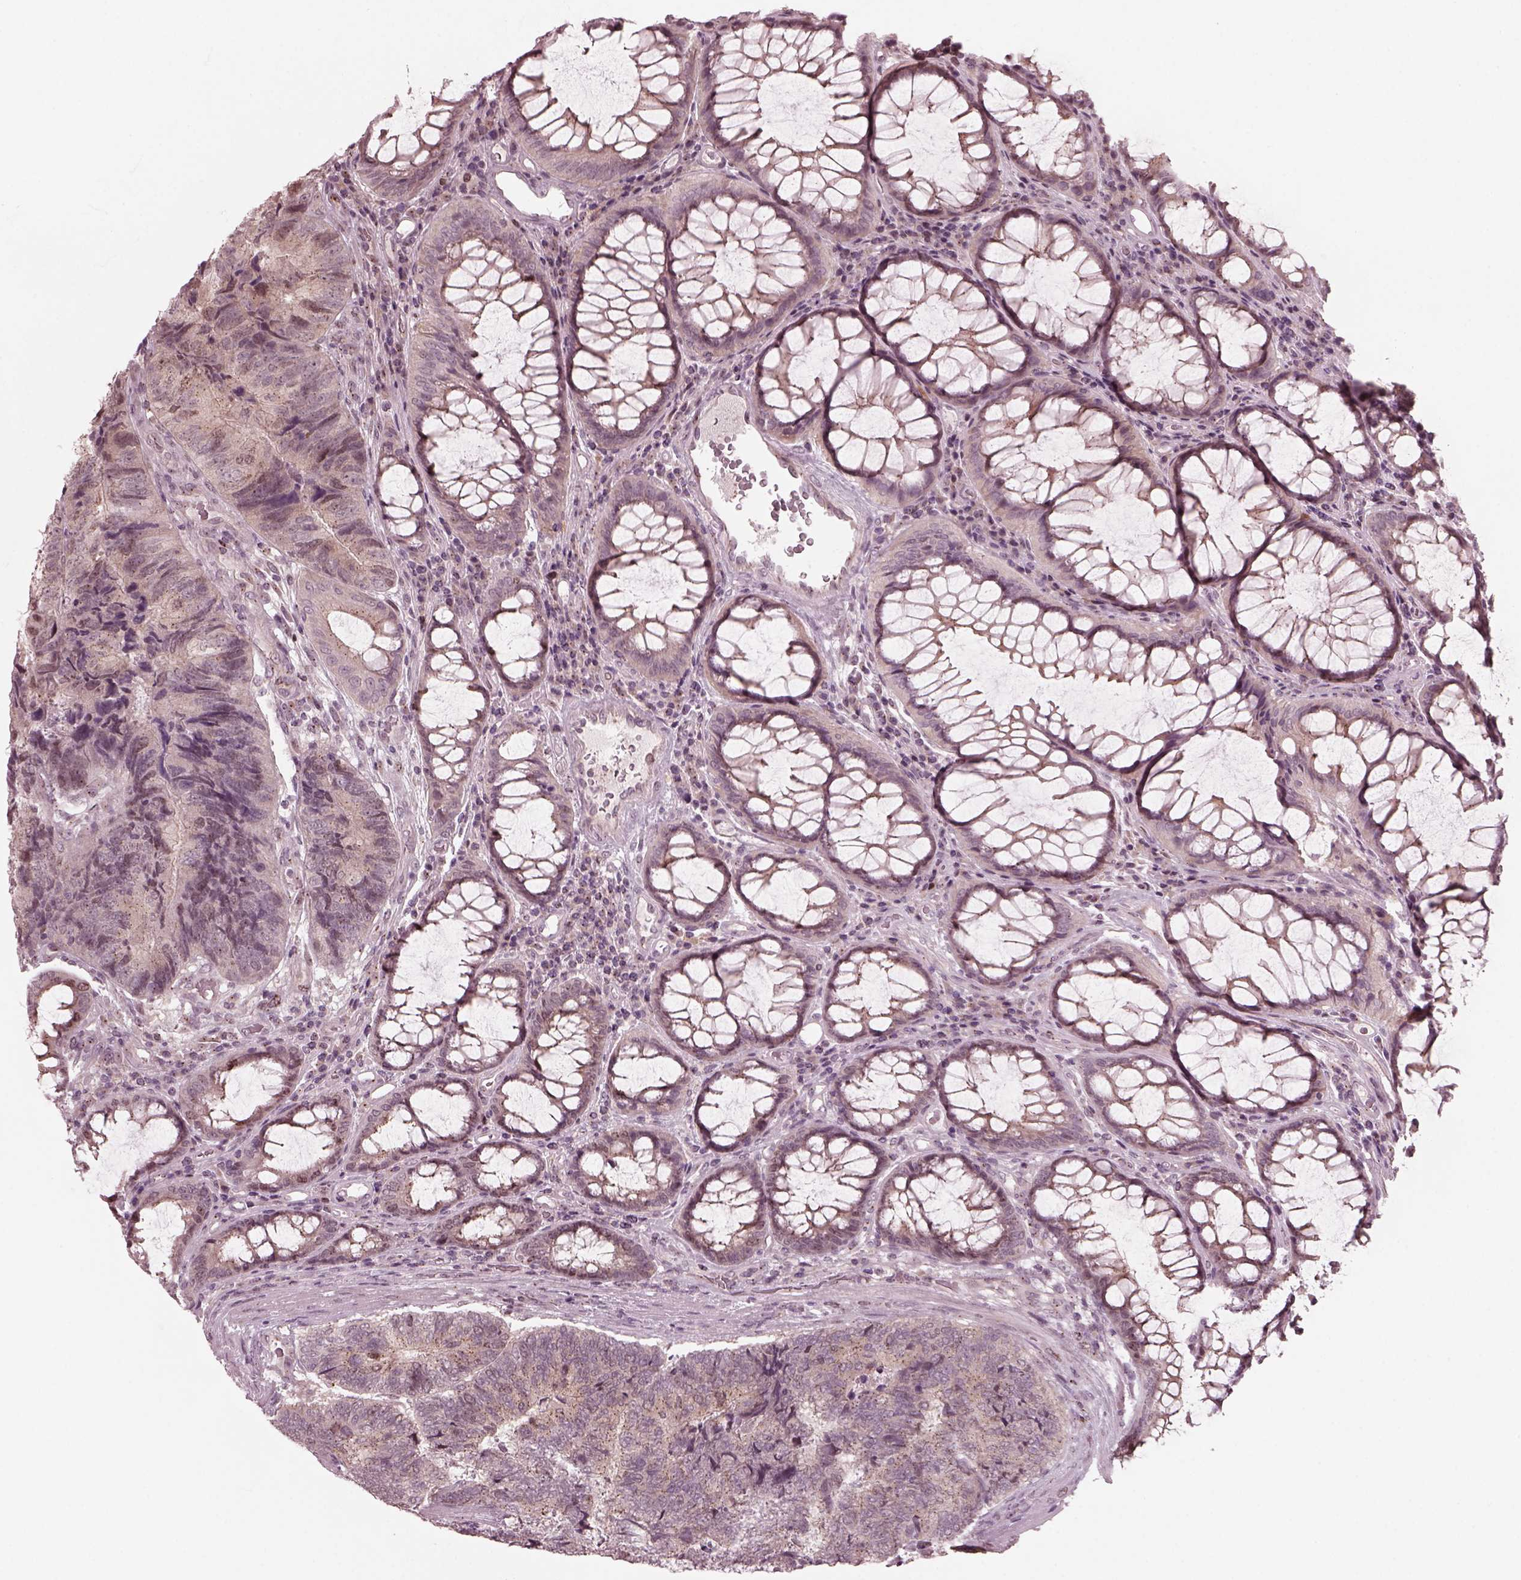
{"staining": {"intensity": "weak", "quantity": "<25%", "location": "cytoplasmic/membranous"}, "tissue": "colorectal cancer", "cell_type": "Tumor cells", "image_type": "cancer", "snomed": [{"axis": "morphology", "description": "Adenocarcinoma, NOS"}, {"axis": "topography", "description": "Colon"}], "caption": "High power microscopy micrograph of an immunohistochemistry photomicrograph of colorectal cancer (adenocarcinoma), revealing no significant staining in tumor cells. Brightfield microscopy of immunohistochemistry (IHC) stained with DAB (brown) and hematoxylin (blue), captured at high magnification.", "gene": "SAXO1", "patient": {"sex": "female", "age": 67}}